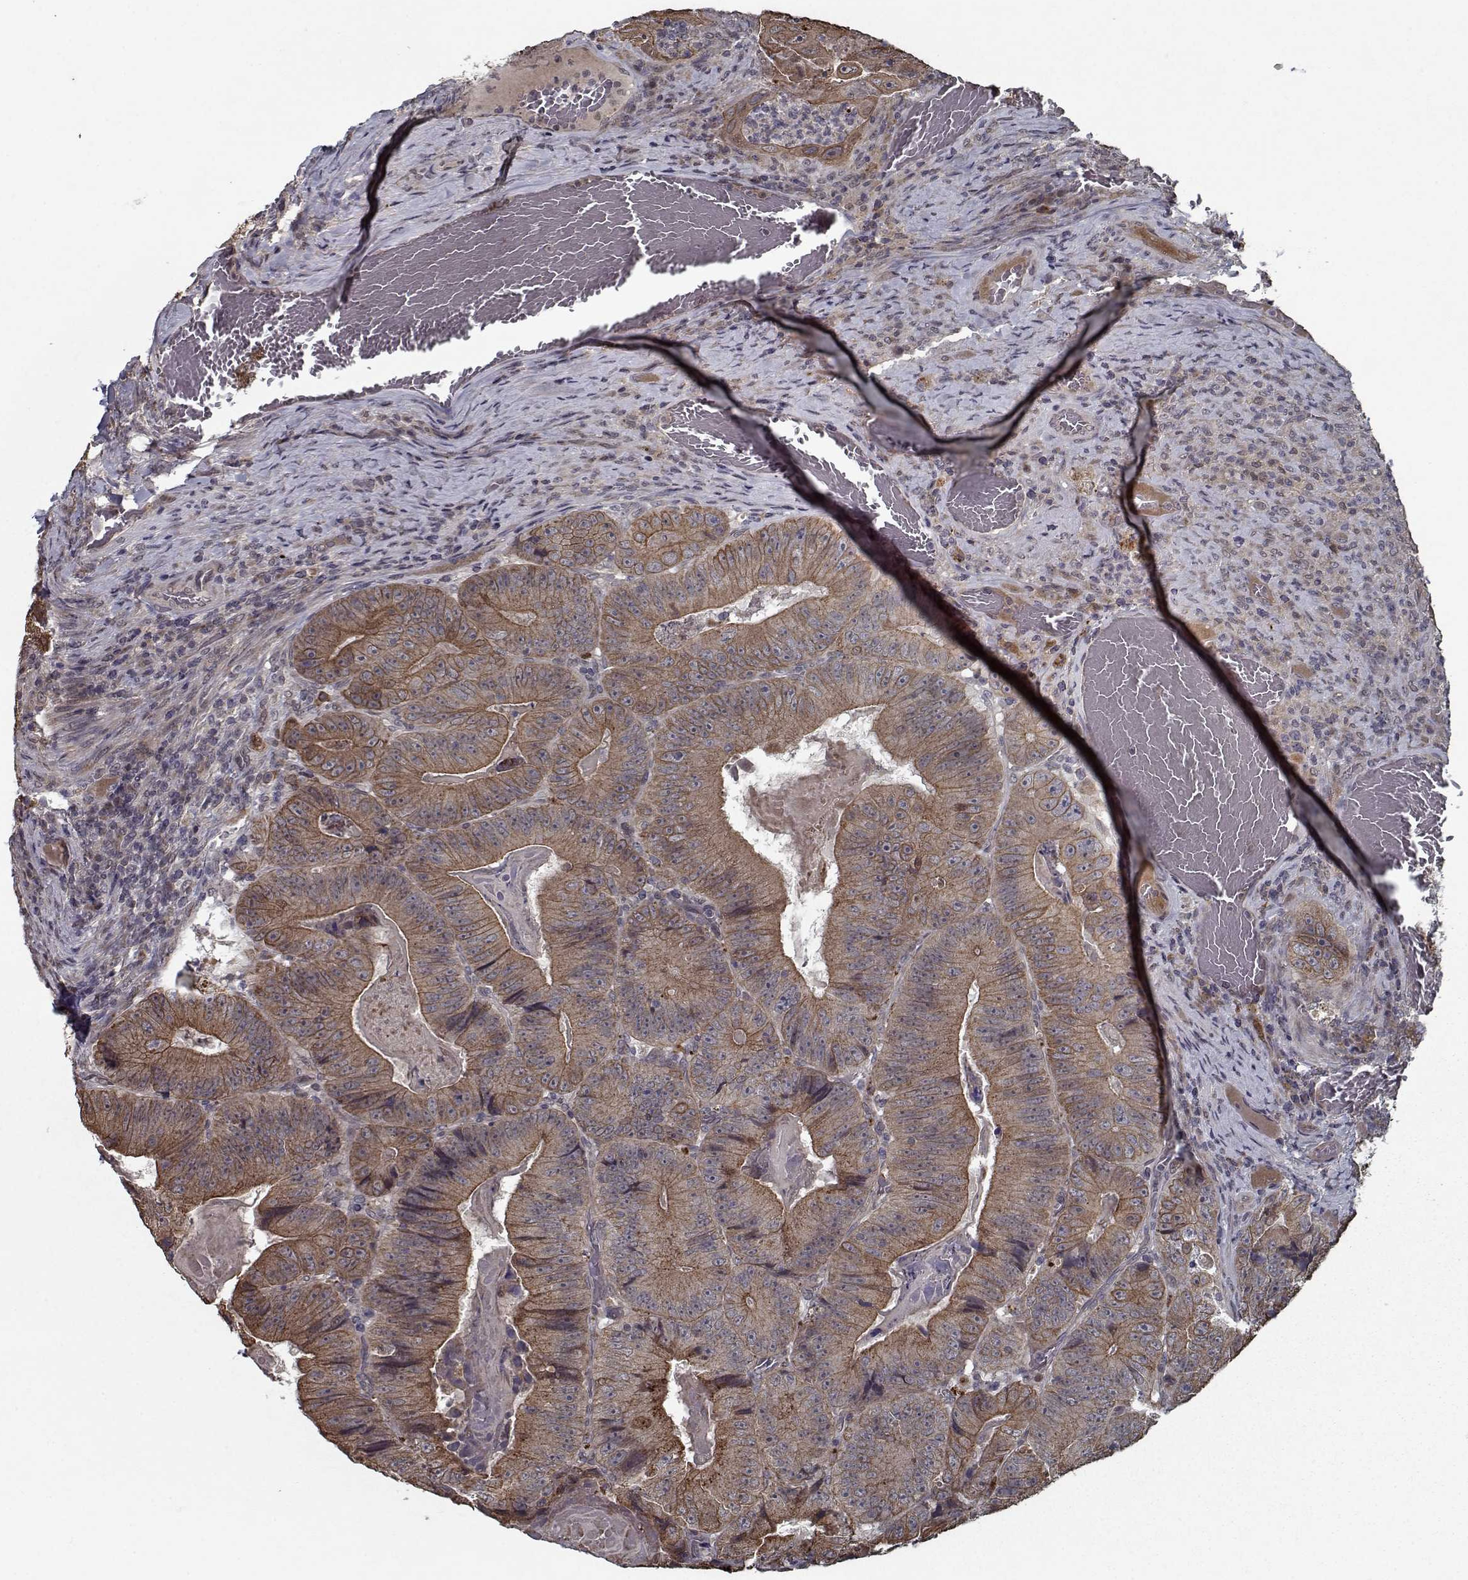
{"staining": {"intensity": "moderate", "quantity": ">75%", "location": "cytoplasmic/membranous"}, "tissue": "colorectal cancer", "cell_type": "Tumor cells", "image_type": "cancer", "snomed": [{"axis": "morphology", "description": "Adenocarcinoma, NOS"}, {"axis": "topography", "description": "Colon"}], "caption": "Colorectal cancer stained with a brown dye displays moderate cytoplasmic/membranous positive expression in approximately >75% of tumor cells.", "gene": "NLK", "patient": {"sex": "female", "age": 86}}